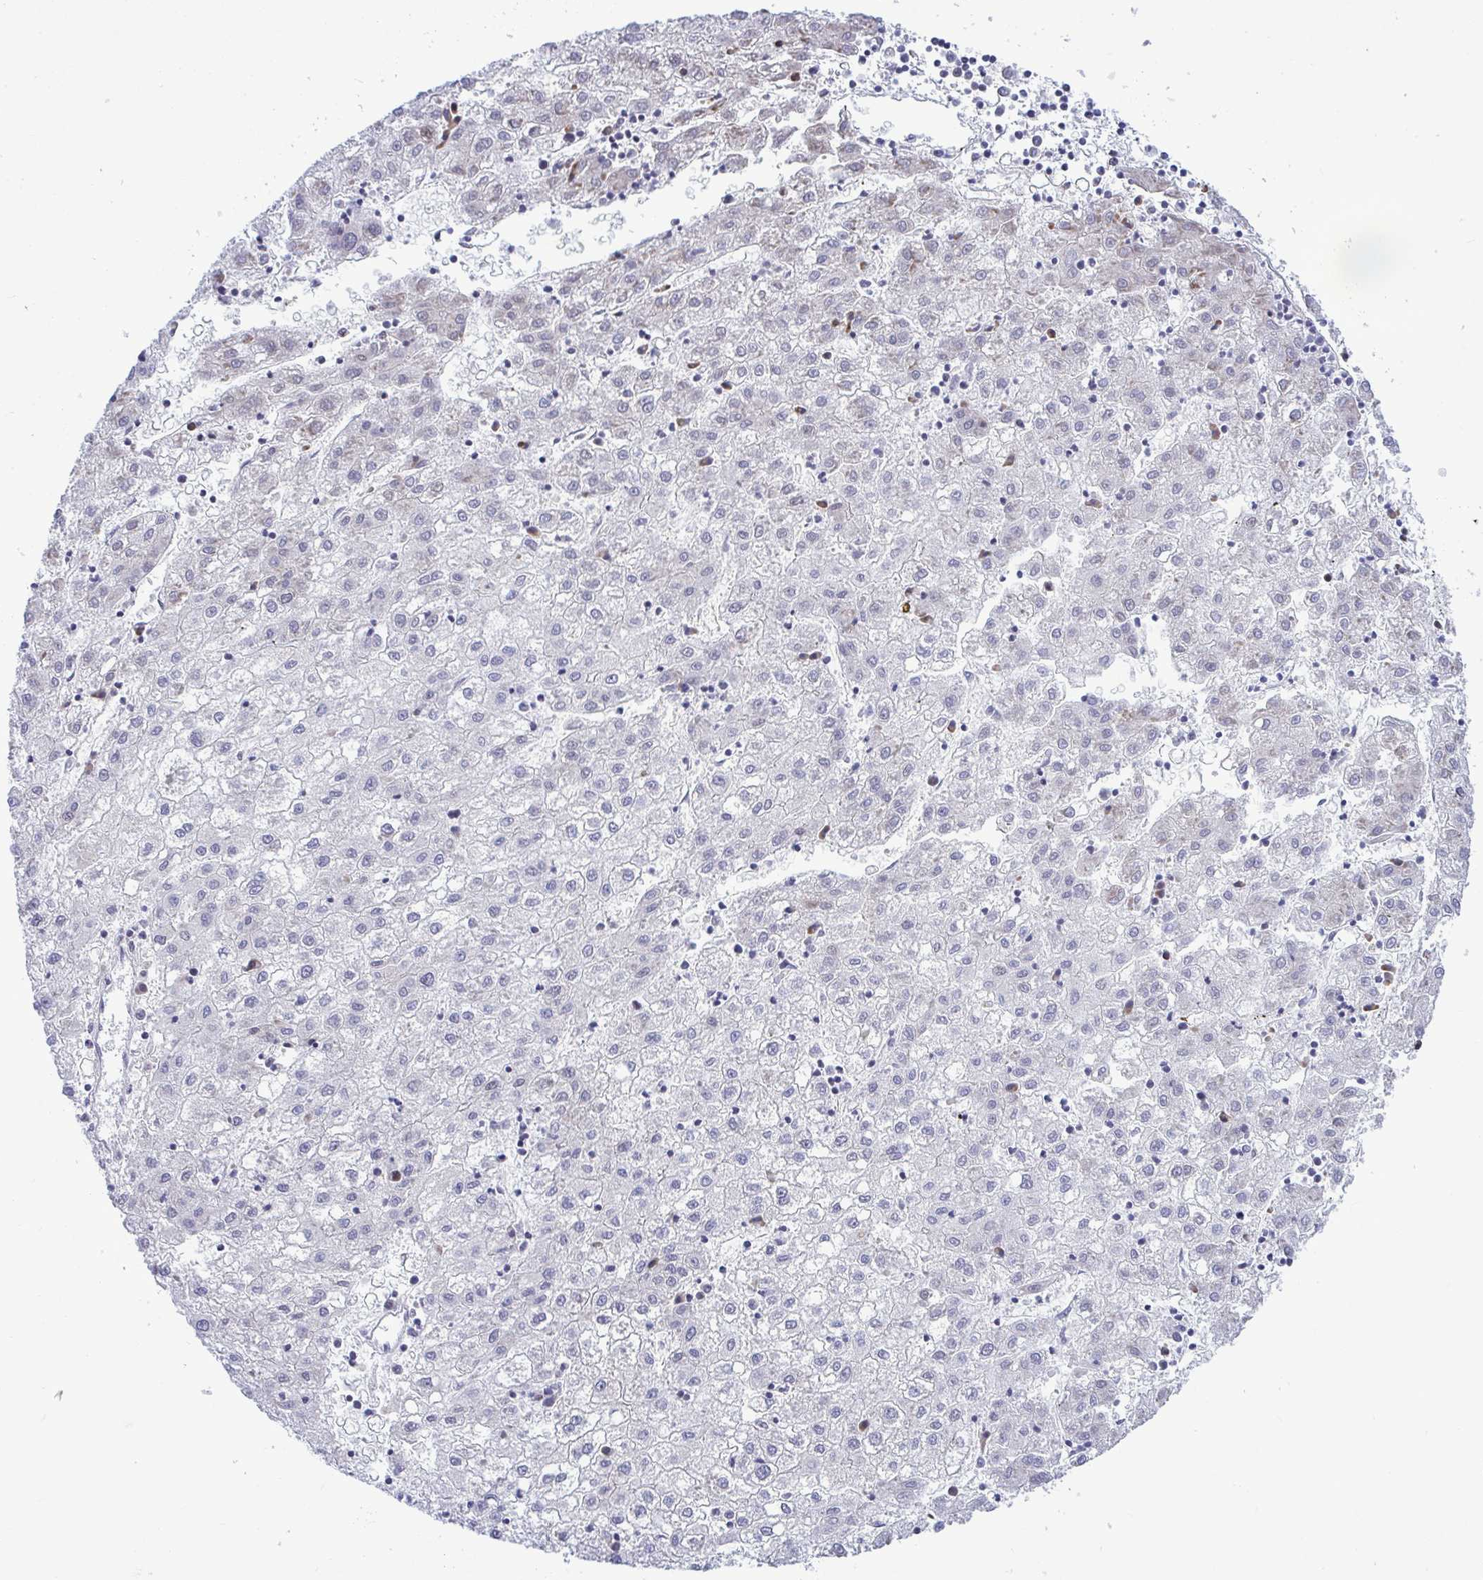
{"staining": {"intensity": "negative", "quantity": "none", "location": "none"}, "tissue": "liver cancer", "cell_type": "Tumor cells", "image_type": "cancer", "snomed": [{"axis": "morphology", "description": "Carcinoma, Hepatocellular, NOS"}, {"axis": "topography", "description": "Liver"}], "caption": "Immunohistochemical staining of human liver cancer exhibits no significant staining in tumor cells.", "gene": "C1QL2", "patient": {"sex": "male", "age": 72}}